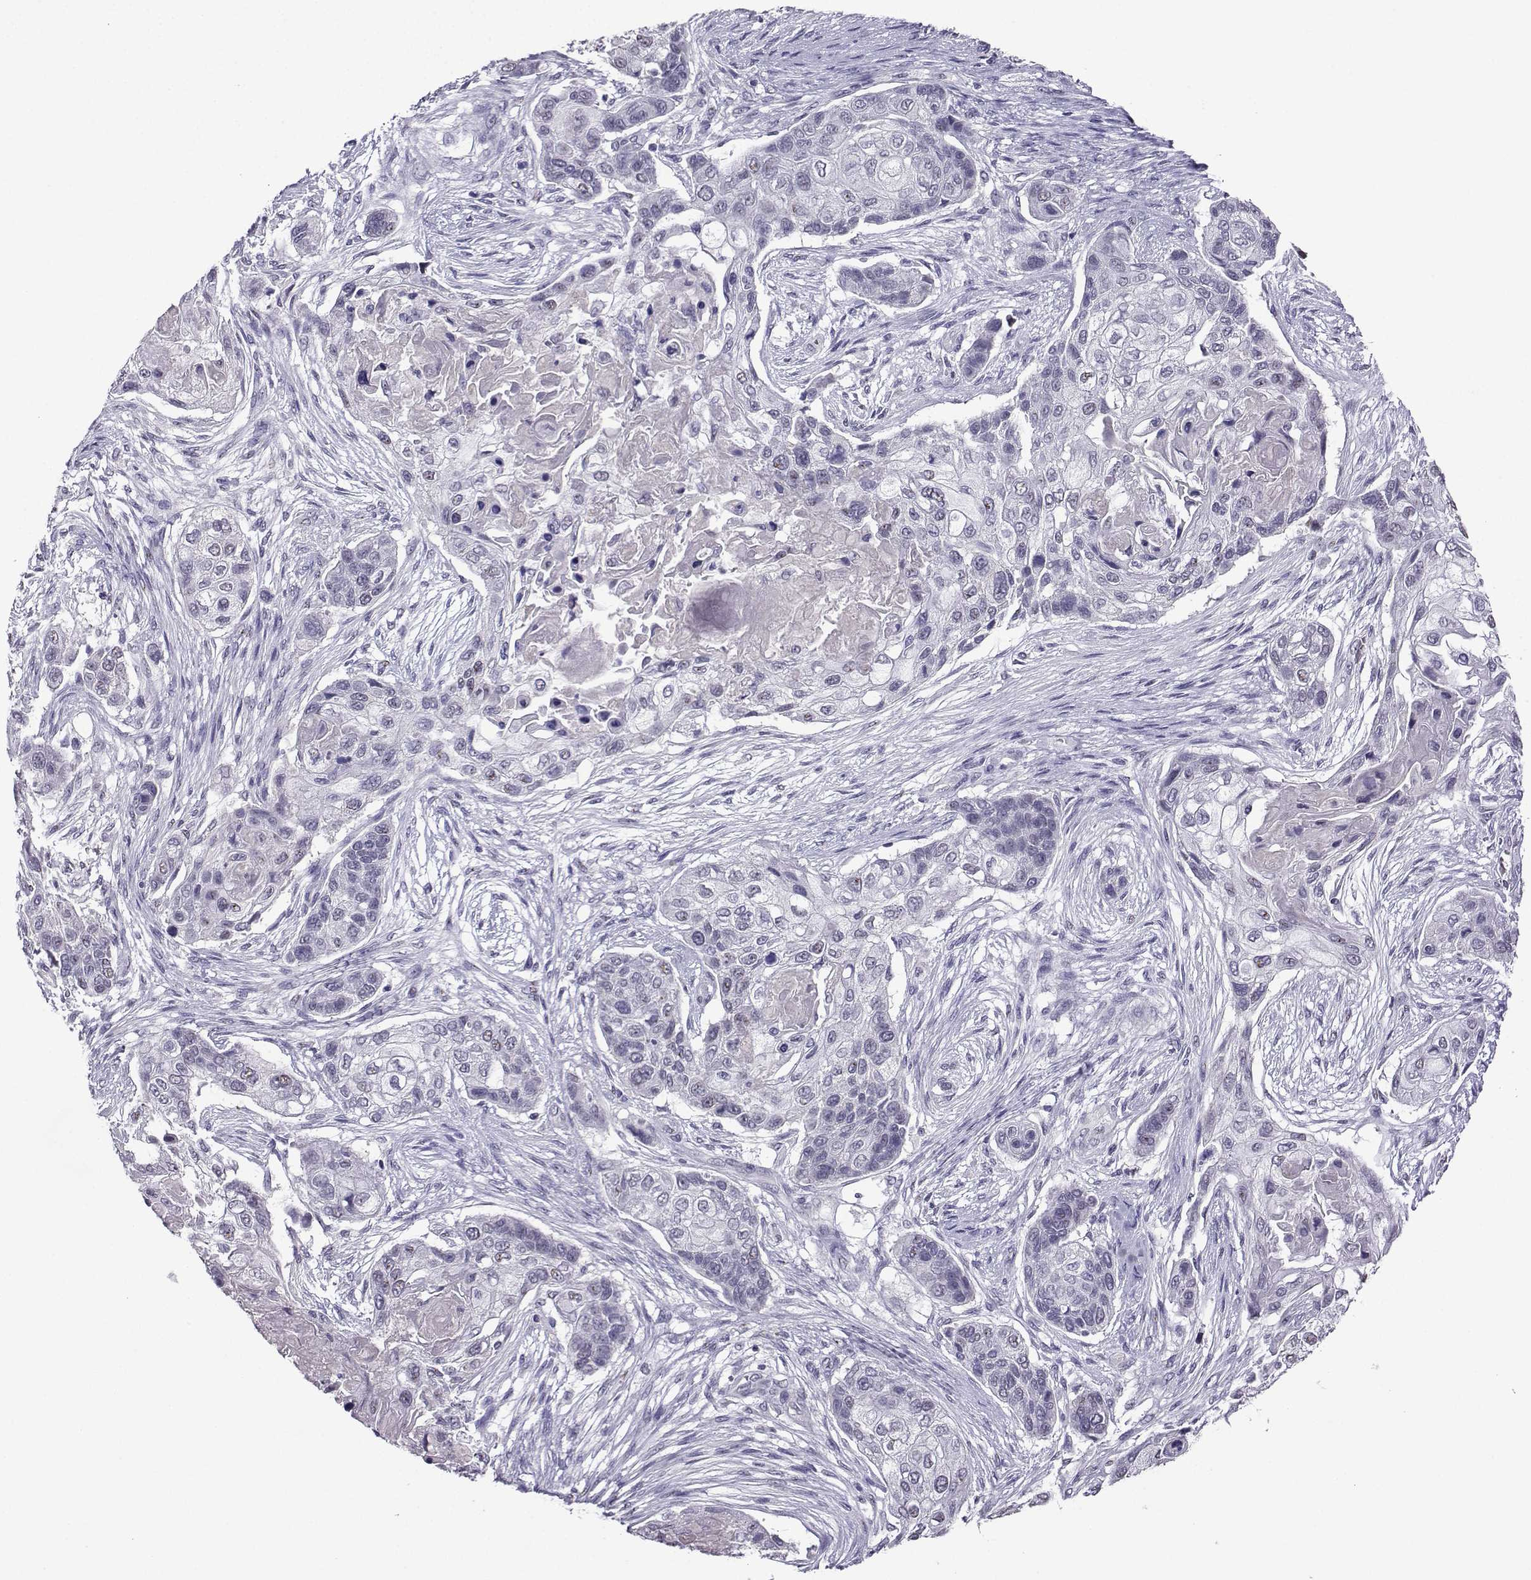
{"staining": {"intensity": "negative", "quantity": "none", "location": "none"}, "tissue": "lung cancer", "cell_type": "Tumor cells", "image_type": "cancer", "snomed": [{"axis": "morphology", "description": "Squamous cell carcinoma, NOS"}, {"axis": "topography", "description": "Lung"}], "caption": "Tumor cells are negative for protein expression in human lung cancer (squamous cell carcinoma).", "gene": "LRFN2", "patient": {"sex": "male", "age": 69}}